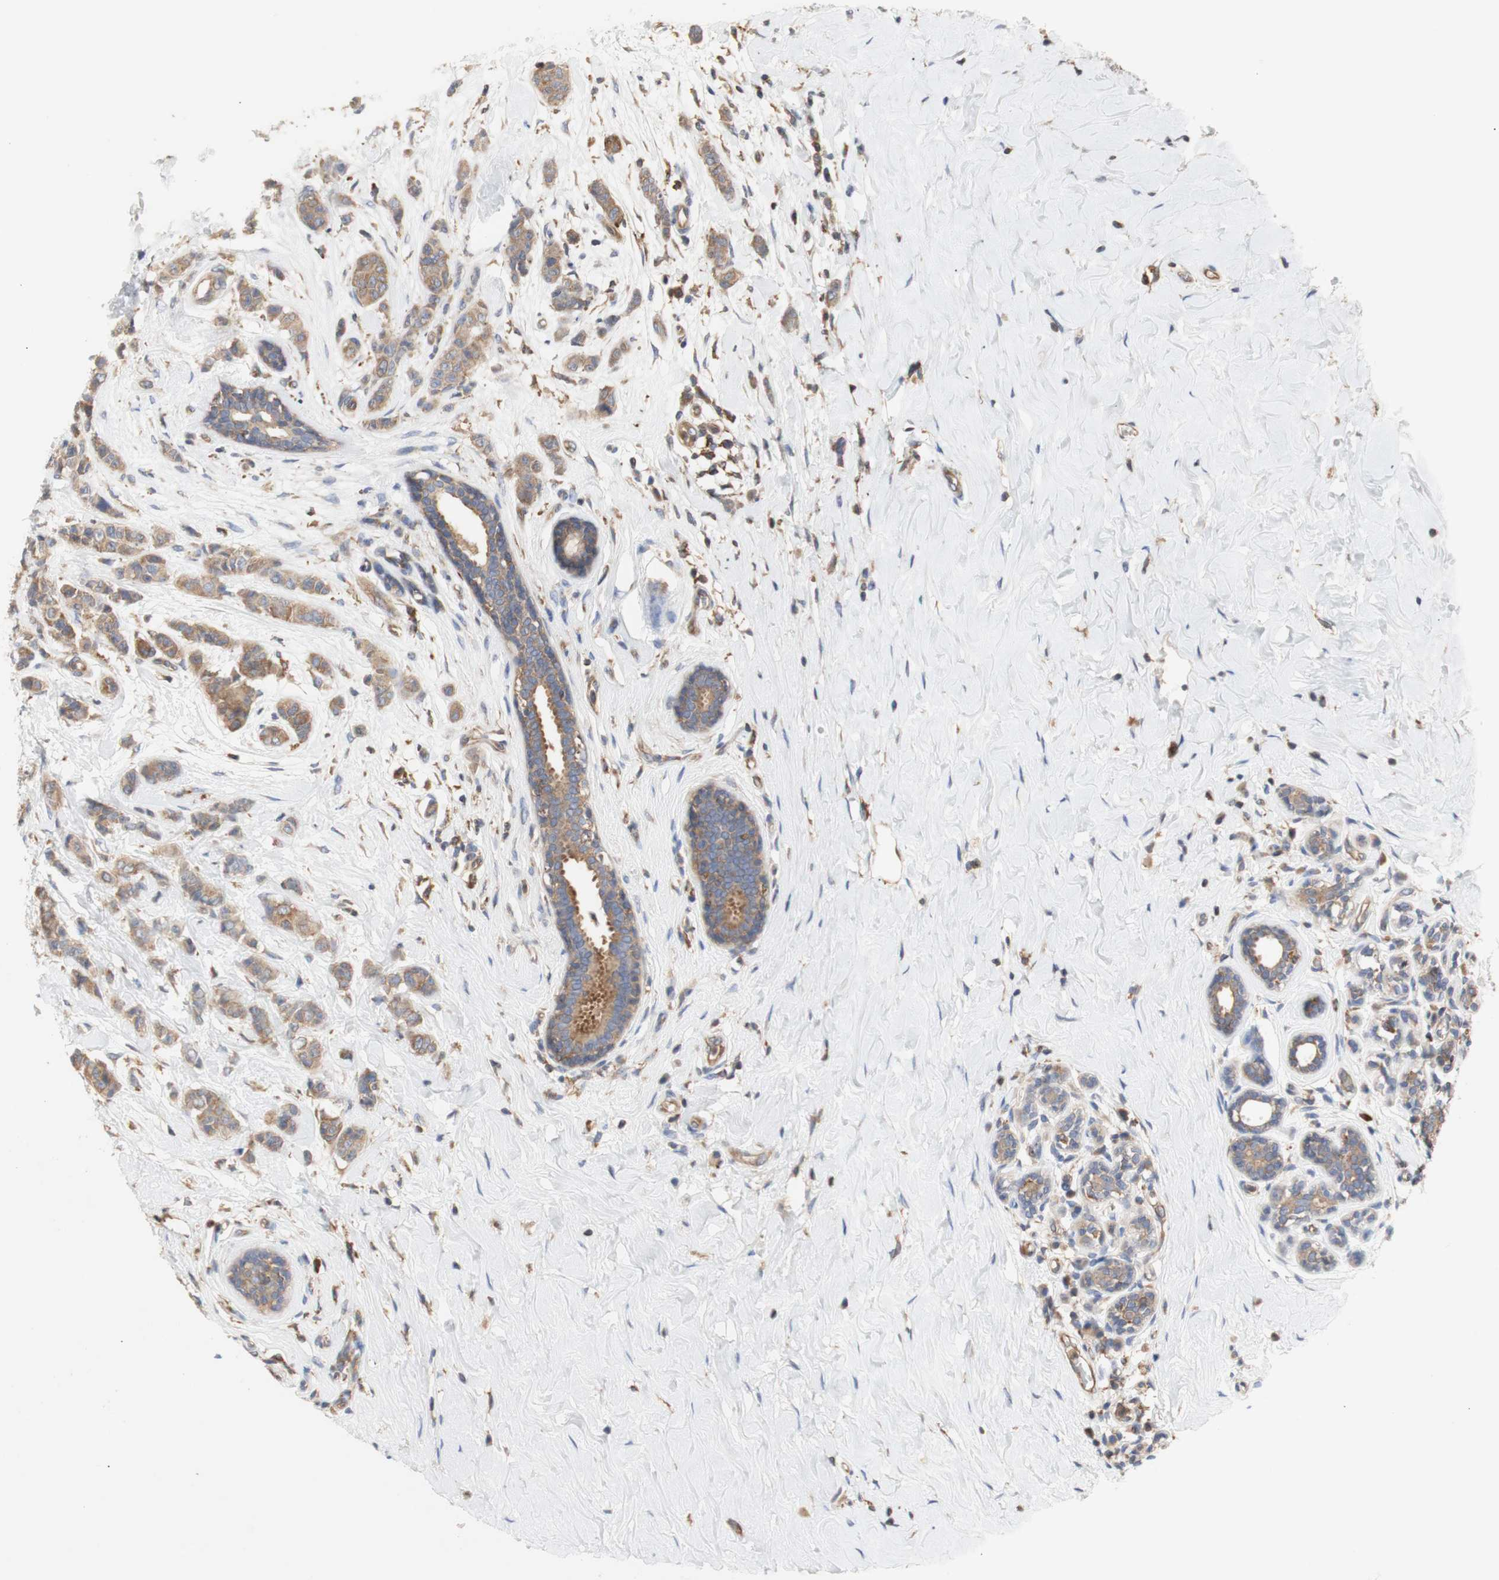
{"staining": {"intensity": "moderate", "quantity": ">75%", "location": "cytoplasmic/membranous"}, "tissue": "breast cancer", "cell_type": "Tumor cells", "image_type": "cancer", "snomed": [{"axis": "morphology", "description": "Normal tissue, NOS"}, {"axis": "morphology", "description": "Duct carcinoma"}, {"axis": "topography", "description": "Breast"}], "caption": "A high-resolution image shows IHC staining of breast cancer (infiltrating ductal carcinoma), which displays moderate cytoplasmic/membranous expression in about >75% of tumor cells.", "gene": "IKBKG", "patient": {"sex": "female", "age": 40}}